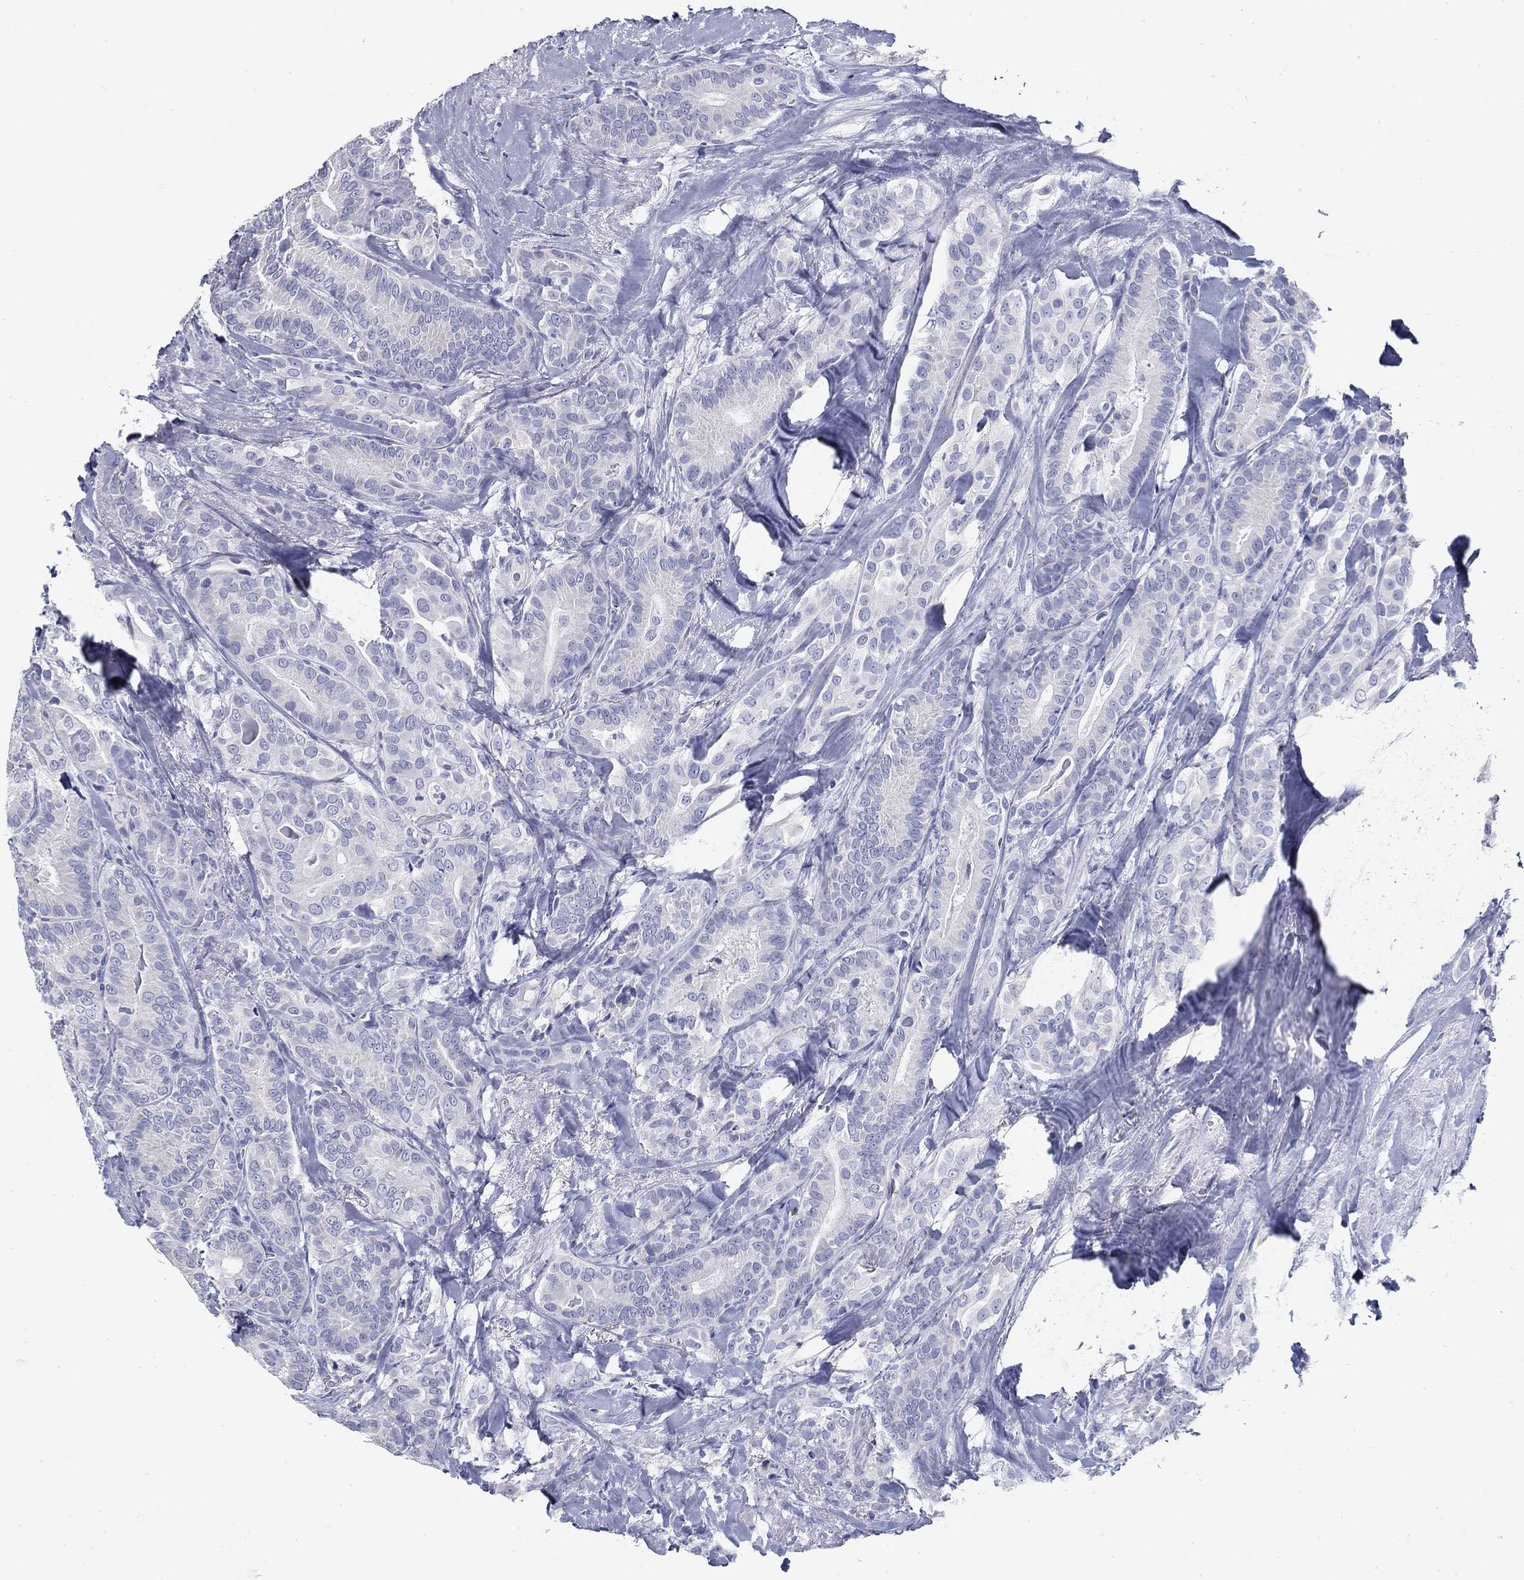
{"staining": {"intensity": "negative", "quantity": "none", "location": "none"}, "tissue": "thyroid cancer", "cell_type": "Tumor cells", "image_type": "cancer", "snomed": [{"axis": "morphology", "description": "Papillary adenocarcinoma, NOS"}, {"axis": "topography", "description": "Thyroid gland"}], "caption": "This is an immunohistochemistry (IHC) photomicrograph of human papillary adenocarcinoma (thyroid). There is no staining in tumor cells.", "gene": "CD79B", "patient": {"sex": "male", "age": 61}}